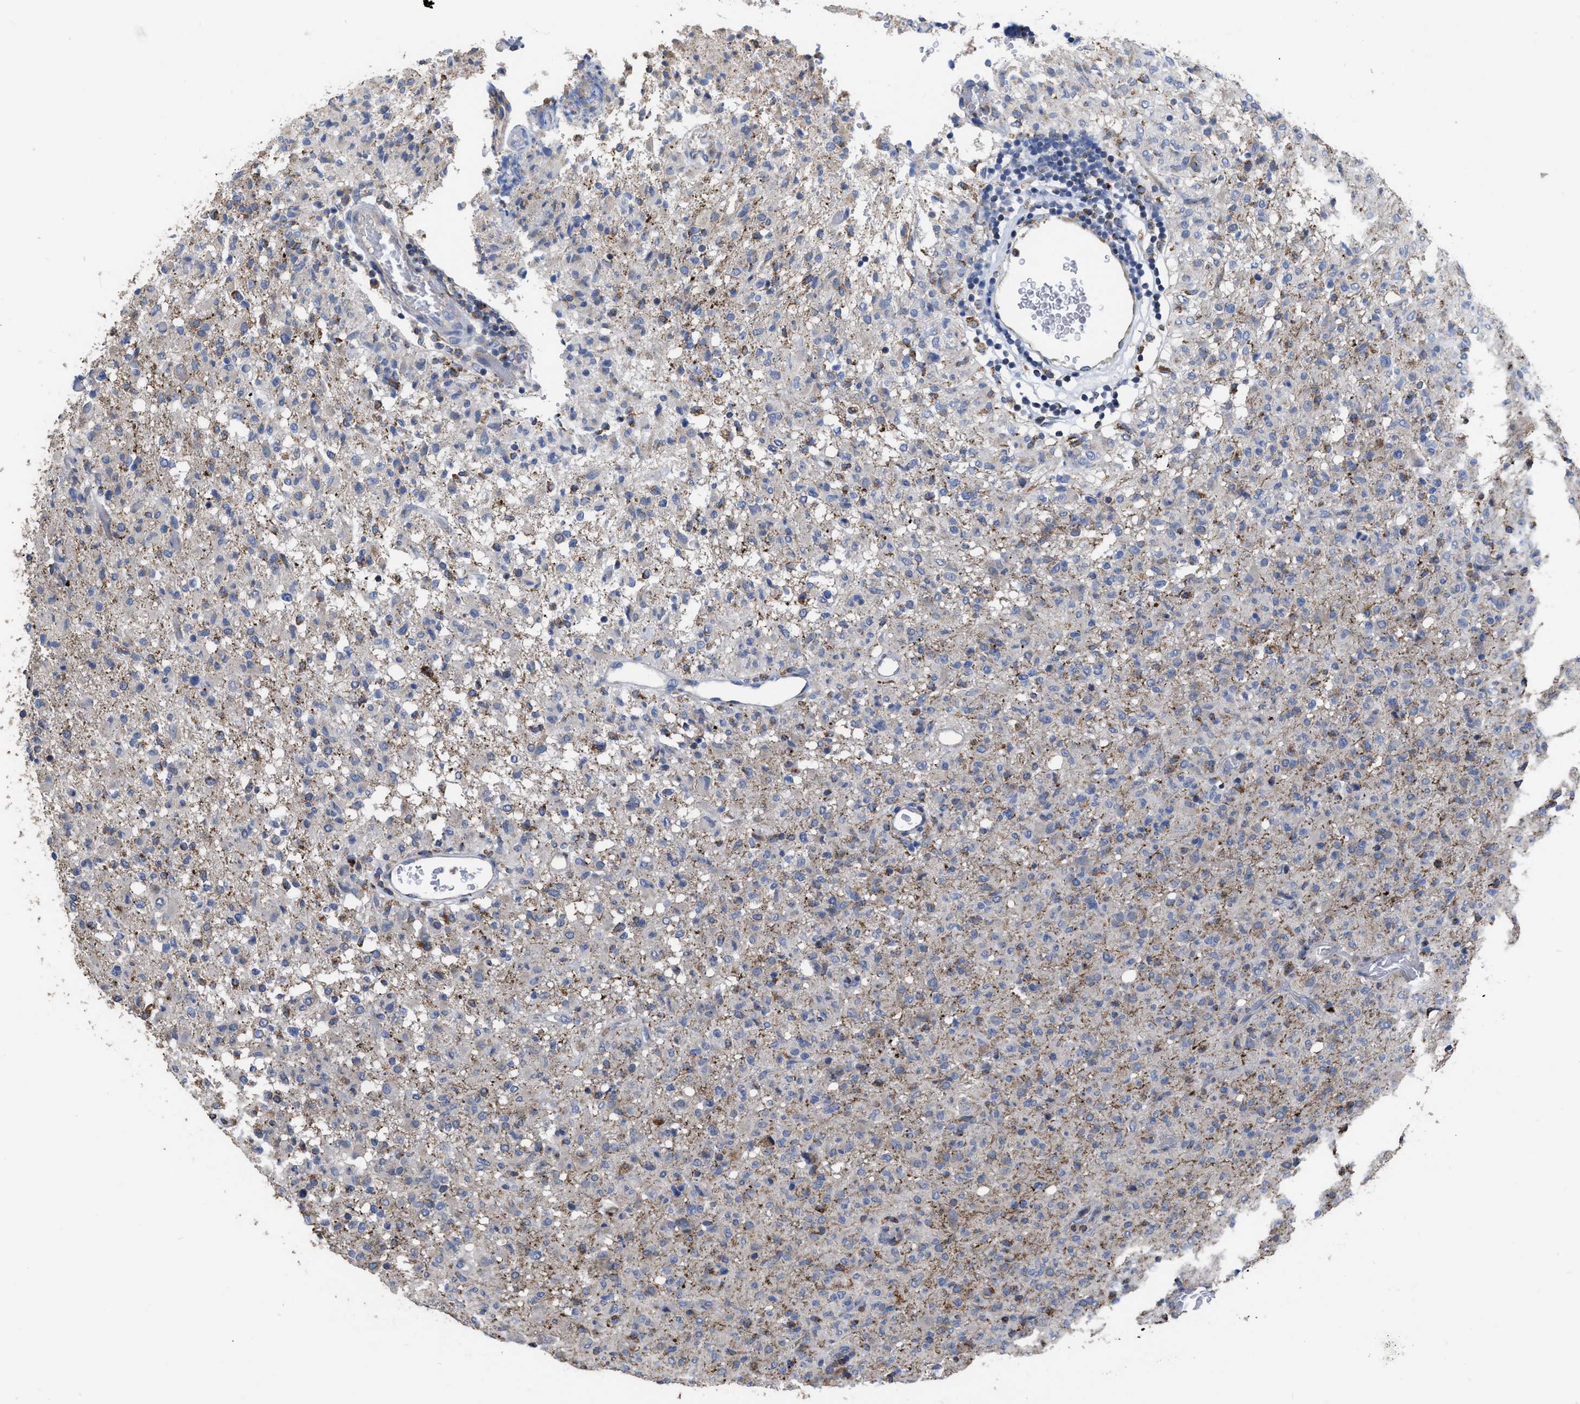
{"staining": {"intensity": "negative", "quantity": "none", "location": "none"}, "tissue": "glioma", "cell_type": "Tumor cells", "image_type": "cancer", "snomed": [{"axis": "morphology", "description": "Glioma, malignant, High grade"}, {"axis": "topography", "description": "Brain"}], "caption": "DAB (3,3'-diaminobenzidine) immunohistochemical staining of malignant high-grade glioma shows no significant expression in tumor cells.", "gene": "AK2", "patient": {"sex": "female", "age": 57}}